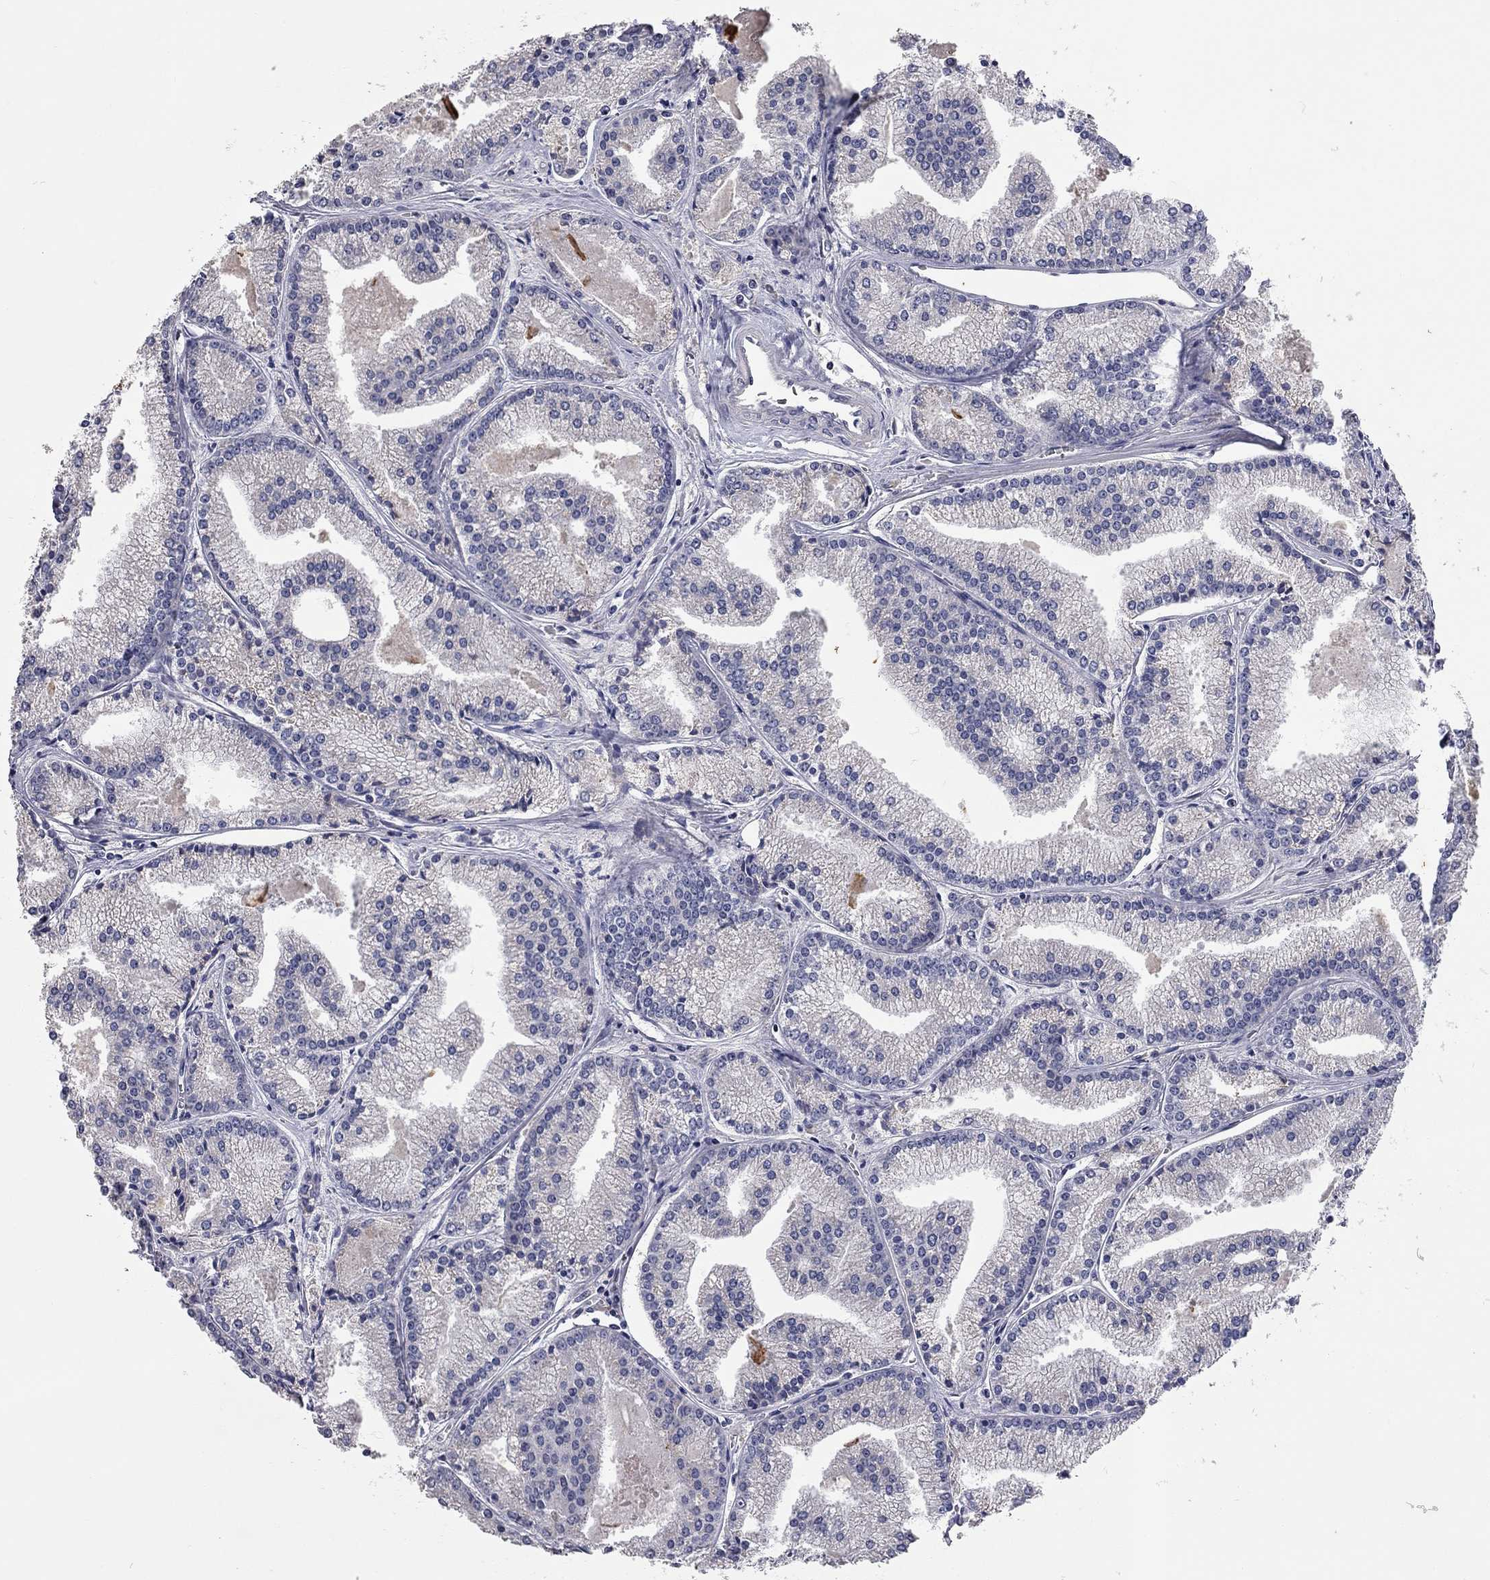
{"staining": {"intensity": "negative", "quantity": "none", "location": "none"}, "tissue": "prostate cancer", "cell_type": "Tumor cells", "image_type": "cancer", "snomed": [{"axis": "morphology", "description": "Adenocarcinoma, NOS"}, {"axis": "topography", "description": "Prostate"}], "caption": "This is an immunohistochemistry histopathology image of human prostate cancer (adenocarcinoma). There is no staining in tumor cells.", "gene": "XAGE2", "patient": {"sex": "male", "age": 72}}